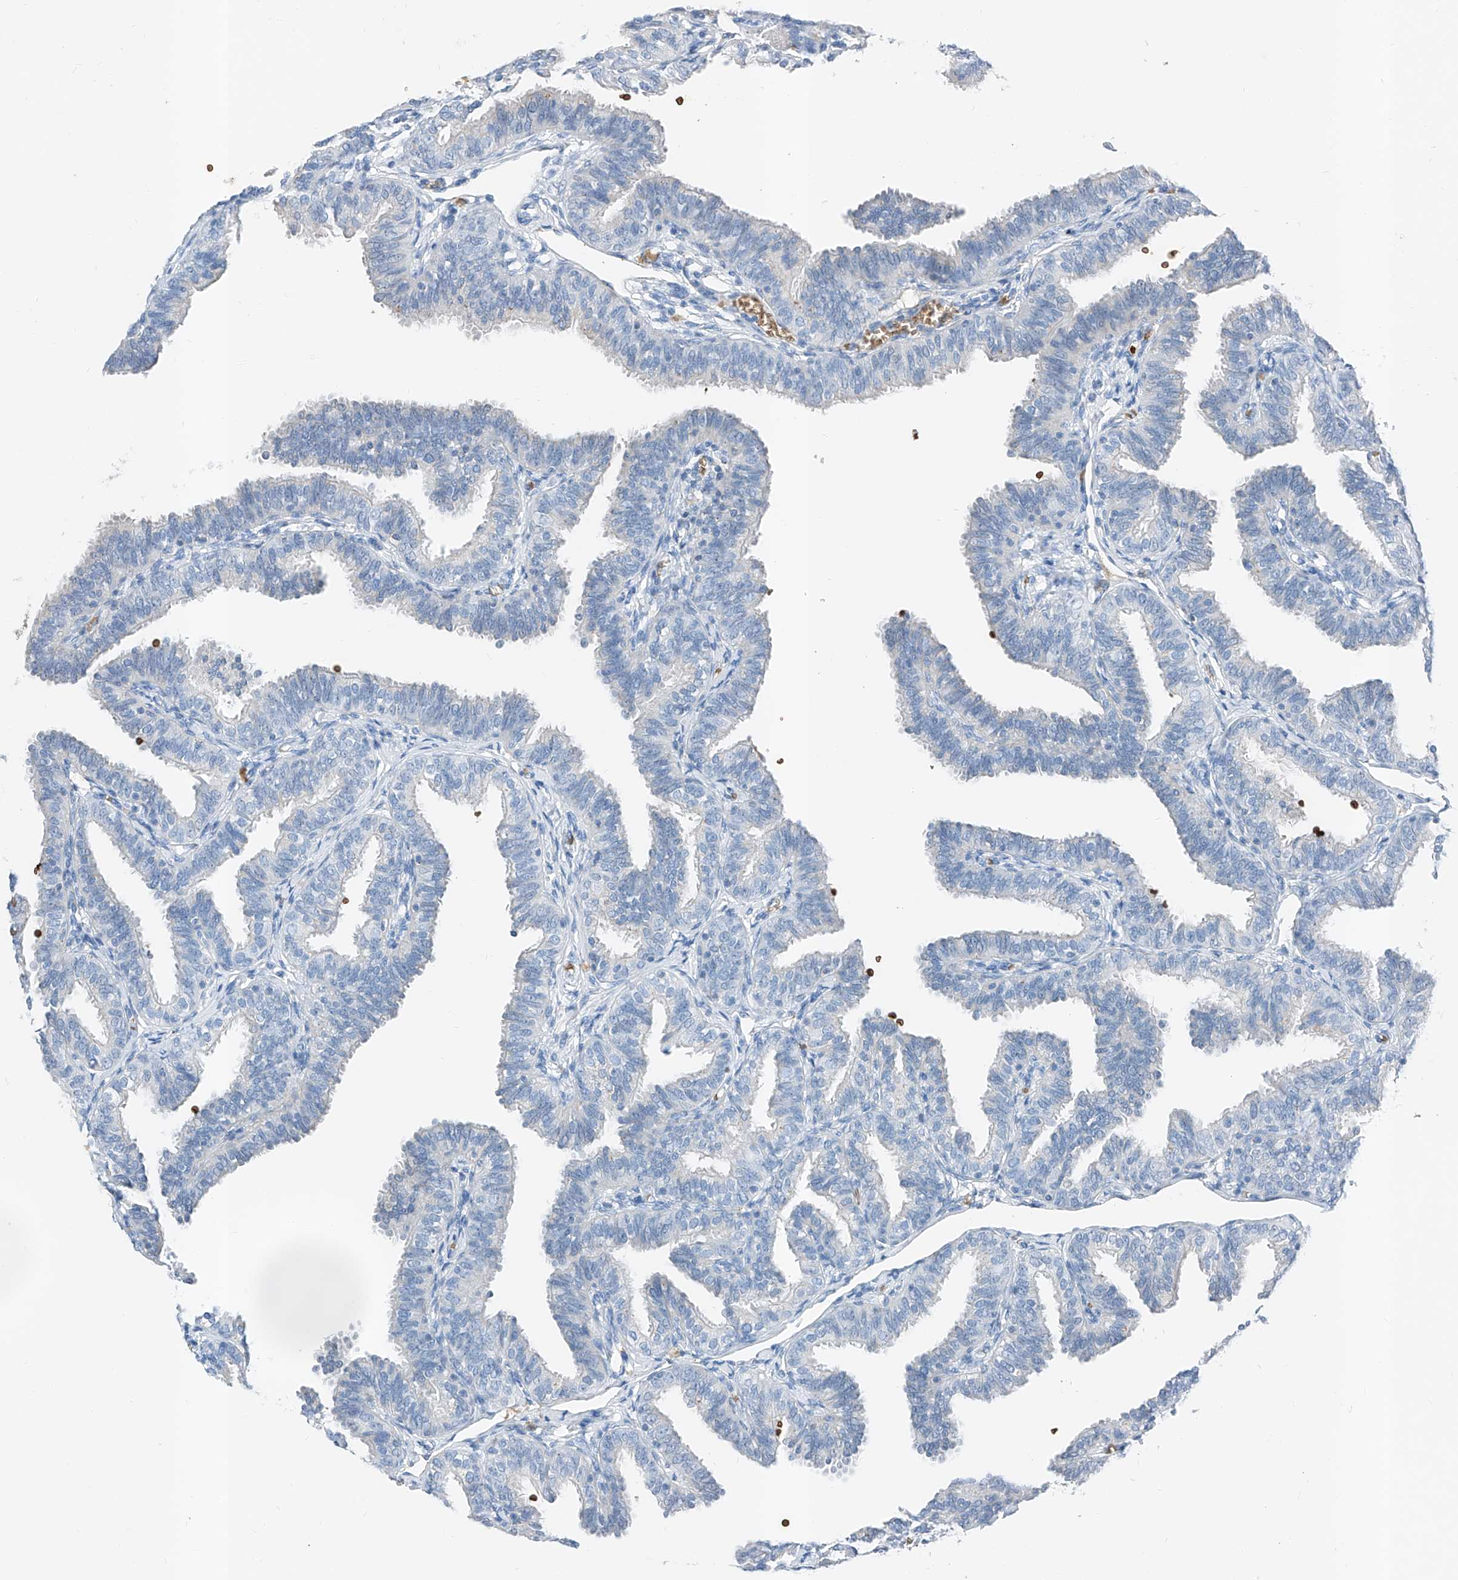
{"staining": {"intensity": "weak", "quantity": "25%-75%", "location": "cytoplasmic/membranous"}, "tissue": "fallopian tube", "cell_type": "Glandular cells", "image_type": "normal", "snomed": [{"axis": "morphology", "description": "Normal tissue, NOS"}, {"axis": "topography", "description": "Fallopian tube"}], "caption": "Immunohistochemical staining of normal human fallopian tube reveals weak cytoplasmic/membranous protein expression in about 25%-75% of glandular cells. (brown staining indicates protein expression, while blue staining denotes nuclei).", "gene": "PRSS23", "patient": {"sex": "female", "age": 35}}